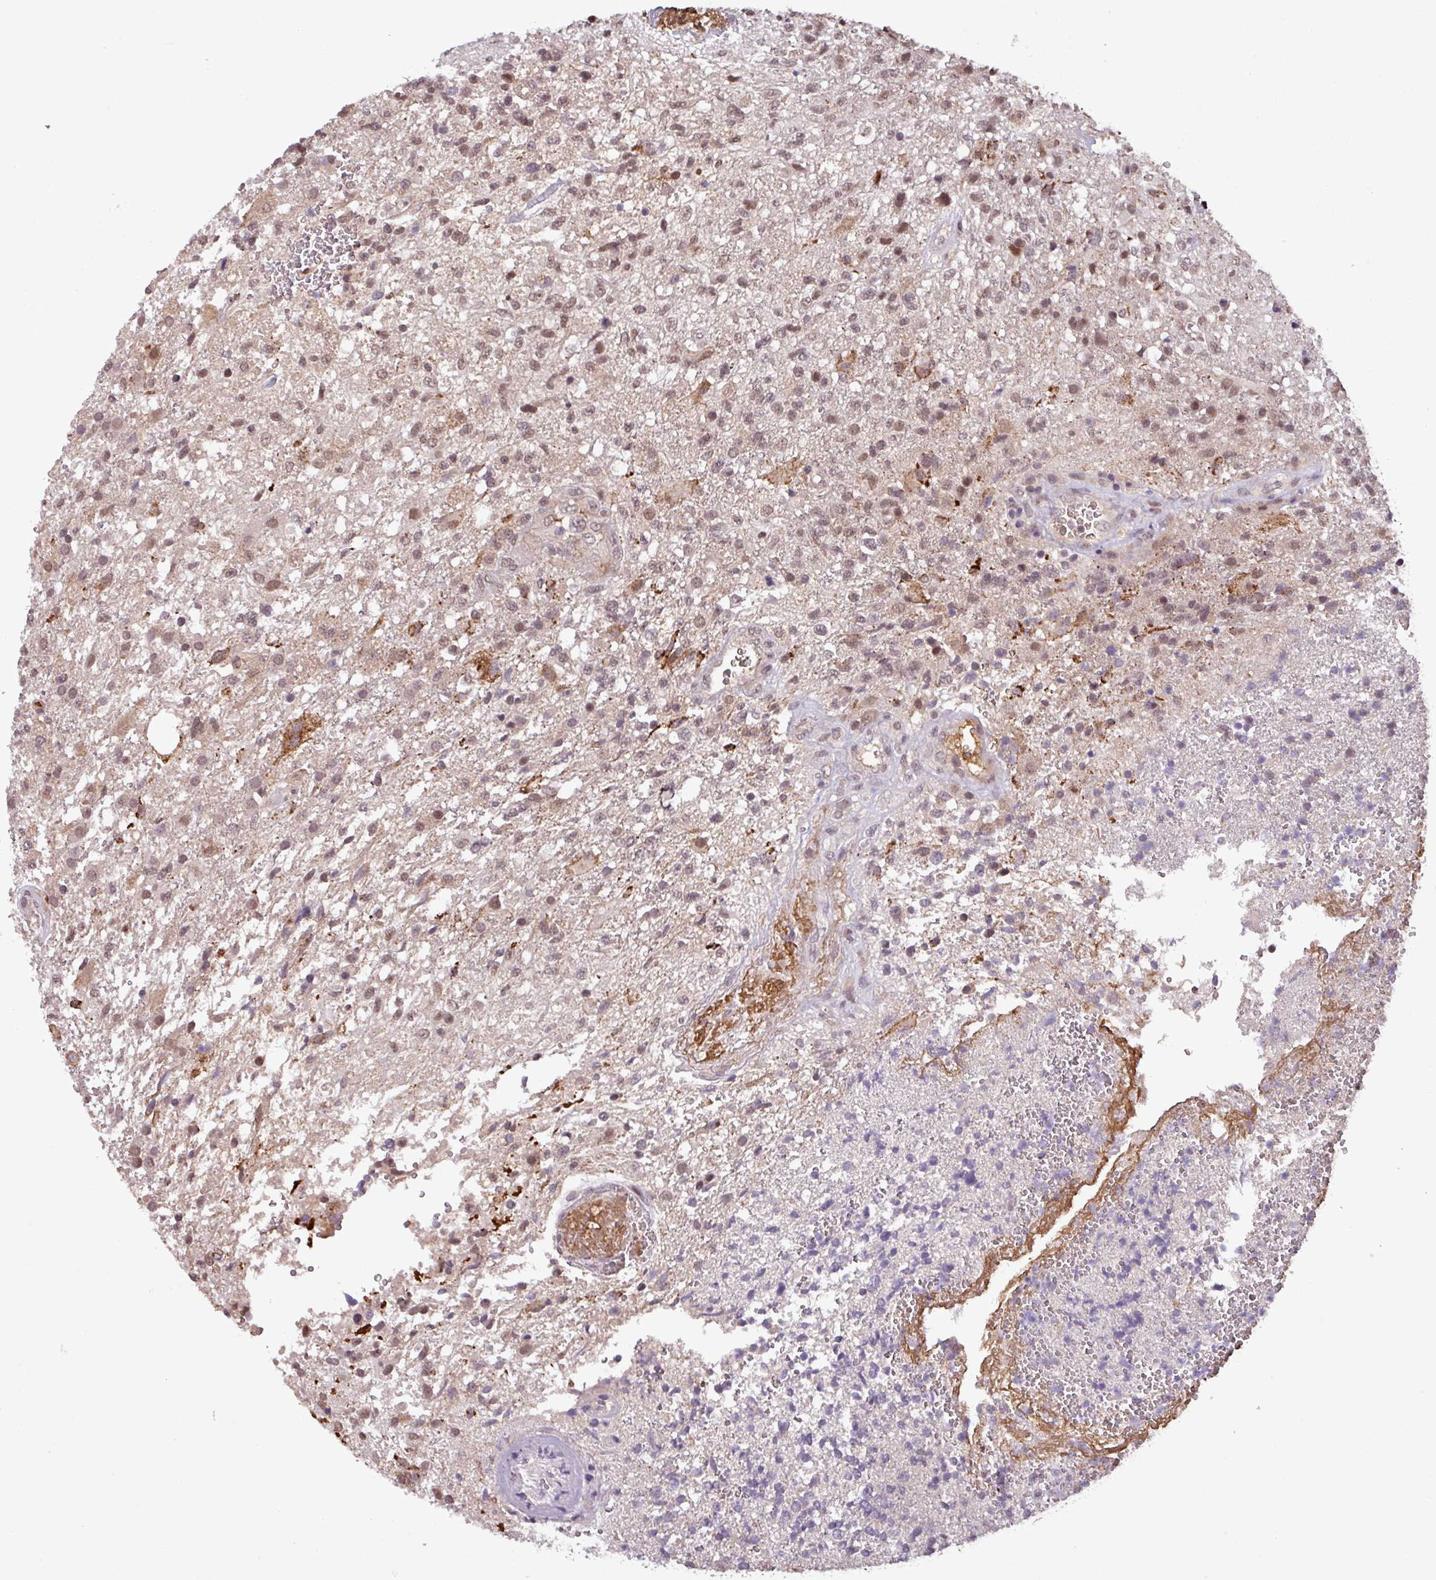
{"staining": {"intensity": "moderate", "quantity": "25%-75%", "location": "nuclear"}, "tissue": "glioma", "cell_type": "Tumor cells", "image_type": "cancer", "snomed": [{"axis": "morphology", "description": "Glioma, malignant, High grade"}, {"axis": "topography", "description": "Brain"}], "caption": "Moderate nuclear expression is present in approximately 25%-75% of tumor cells in malignant glioma (high-grade). The protein of interest is shown in brown color, while the nuclei are stained blue.", "gene": "NOB1", "patient": {"sex": "male", "age": 56}}